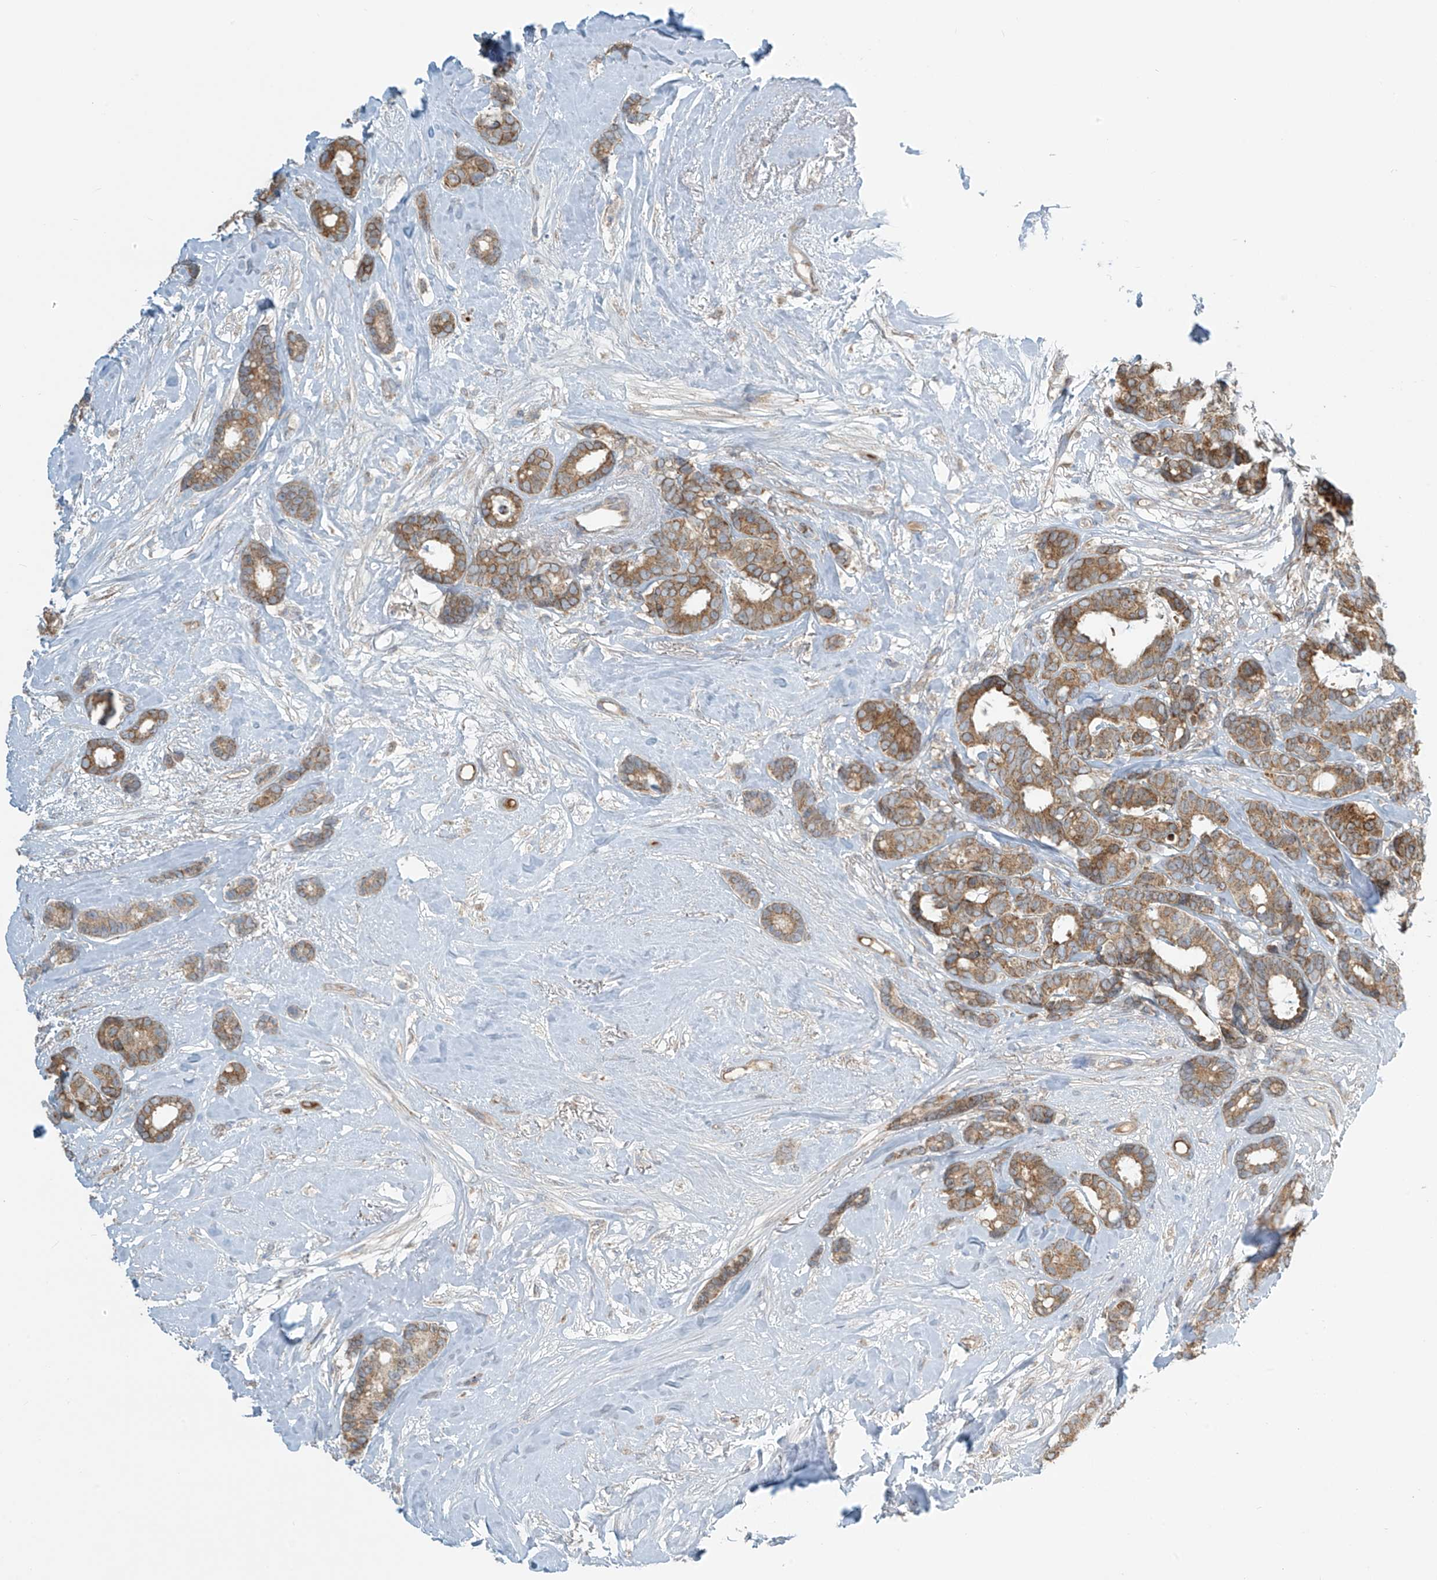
{"staining": {"intensity": "moderate", "quantity": ">75%", "location": "cytoplasmic/membranous"}, "tissue": "breast cancer", "cell_type": "Tumor cells", "image_type": "cancer", "snomed": [{"axis": "morphology", "description": "Duct carcinoma"}, {"axis": "topography", "description": "Breast"}], "caption": "The immunohistochemical stain highlights moderate cytoplasmic/membranous staining in tumor cells of breast invasive ductal carcinoma tissue.", "gene": "LZTS3", "patient": {"sex": "female", "age": 87}}